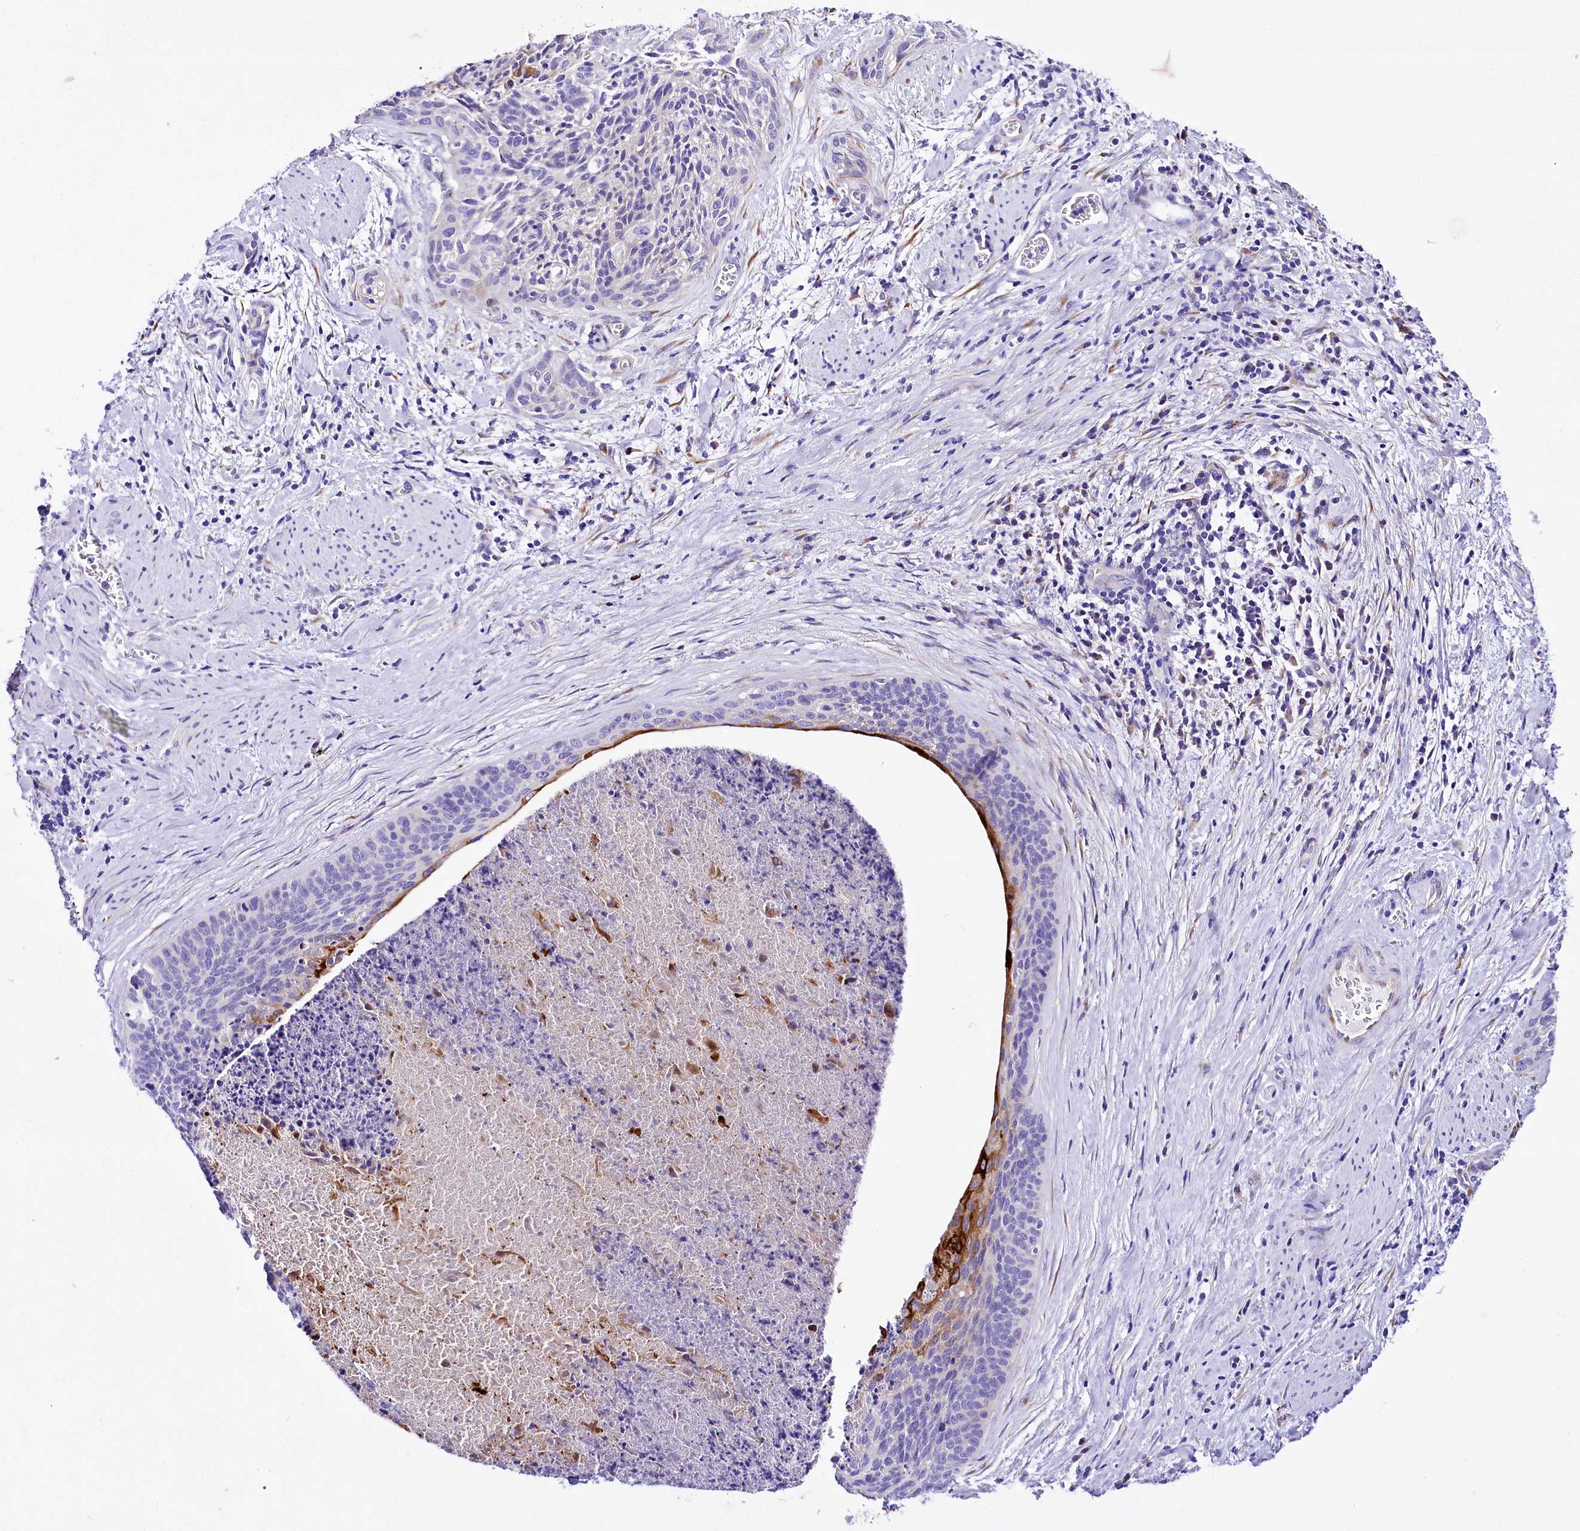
{"staining": {"intensity": "moderate", "quantity": "<25%", "location": "cytoplasmic/membranous"}, "tissue": "cervical cancer", "cell_type": "Tumor cells", "image_type": "cancer", "snomed": [{"axis": "morphology", "description": "Squamous cell carcinoma, NOS"}, {"axis": "topography", "description": "Cervix"}], "caption": "Approximately <25% of tumor cells in human cervical cancer exhibit moderate cytoplasmic/membranous protein staining as visualized by brown immunohistochemical staining.", "gene": "A2ML1", "patient": {"sex": "female", "age": 55}}